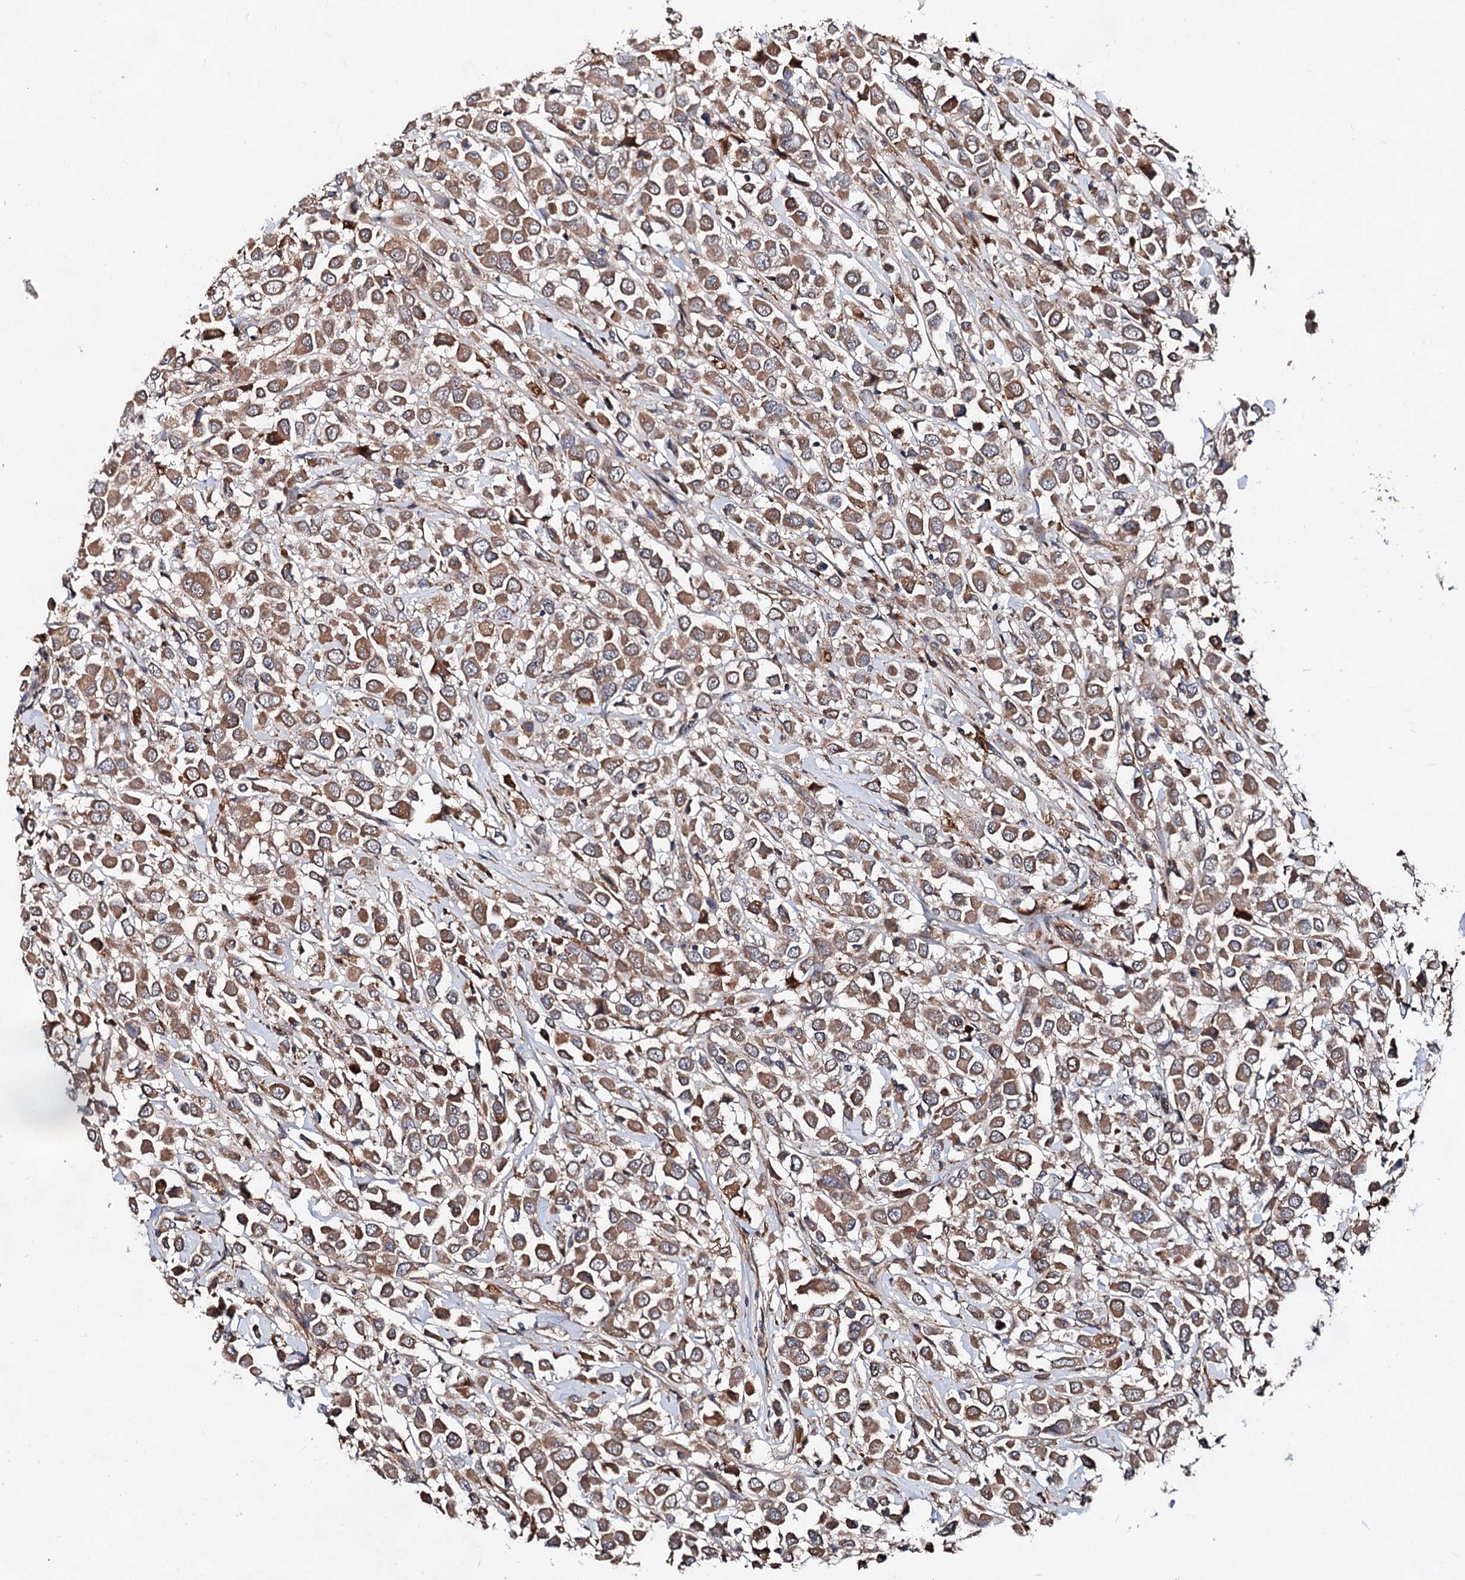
{"staining": {"intensity": "moderate", "quantity": ">75%", "location": "cytoplasmic/membranous"}, "tissue": "breast cancer", "cell_type": "Tumor cells", "image_type": "cancer", "snomed": [{"axis": "morphology", "description": "Duct carcinoma"}, {"axis": "topography", "description": "Breast"}], "caption": "Tumor cells demonstrate medium levels of moderate cytoplasmic/membranous expression in approximately >75% of cells in breast cancer (infiltrating ductal carcinoma). The staining was performed using DAB, with brown indicating positive protein expression. Nuclei are stained blue with hematoxylin.", "gene": "TEX9", "patient": {"sex": "female", "age": 61}}